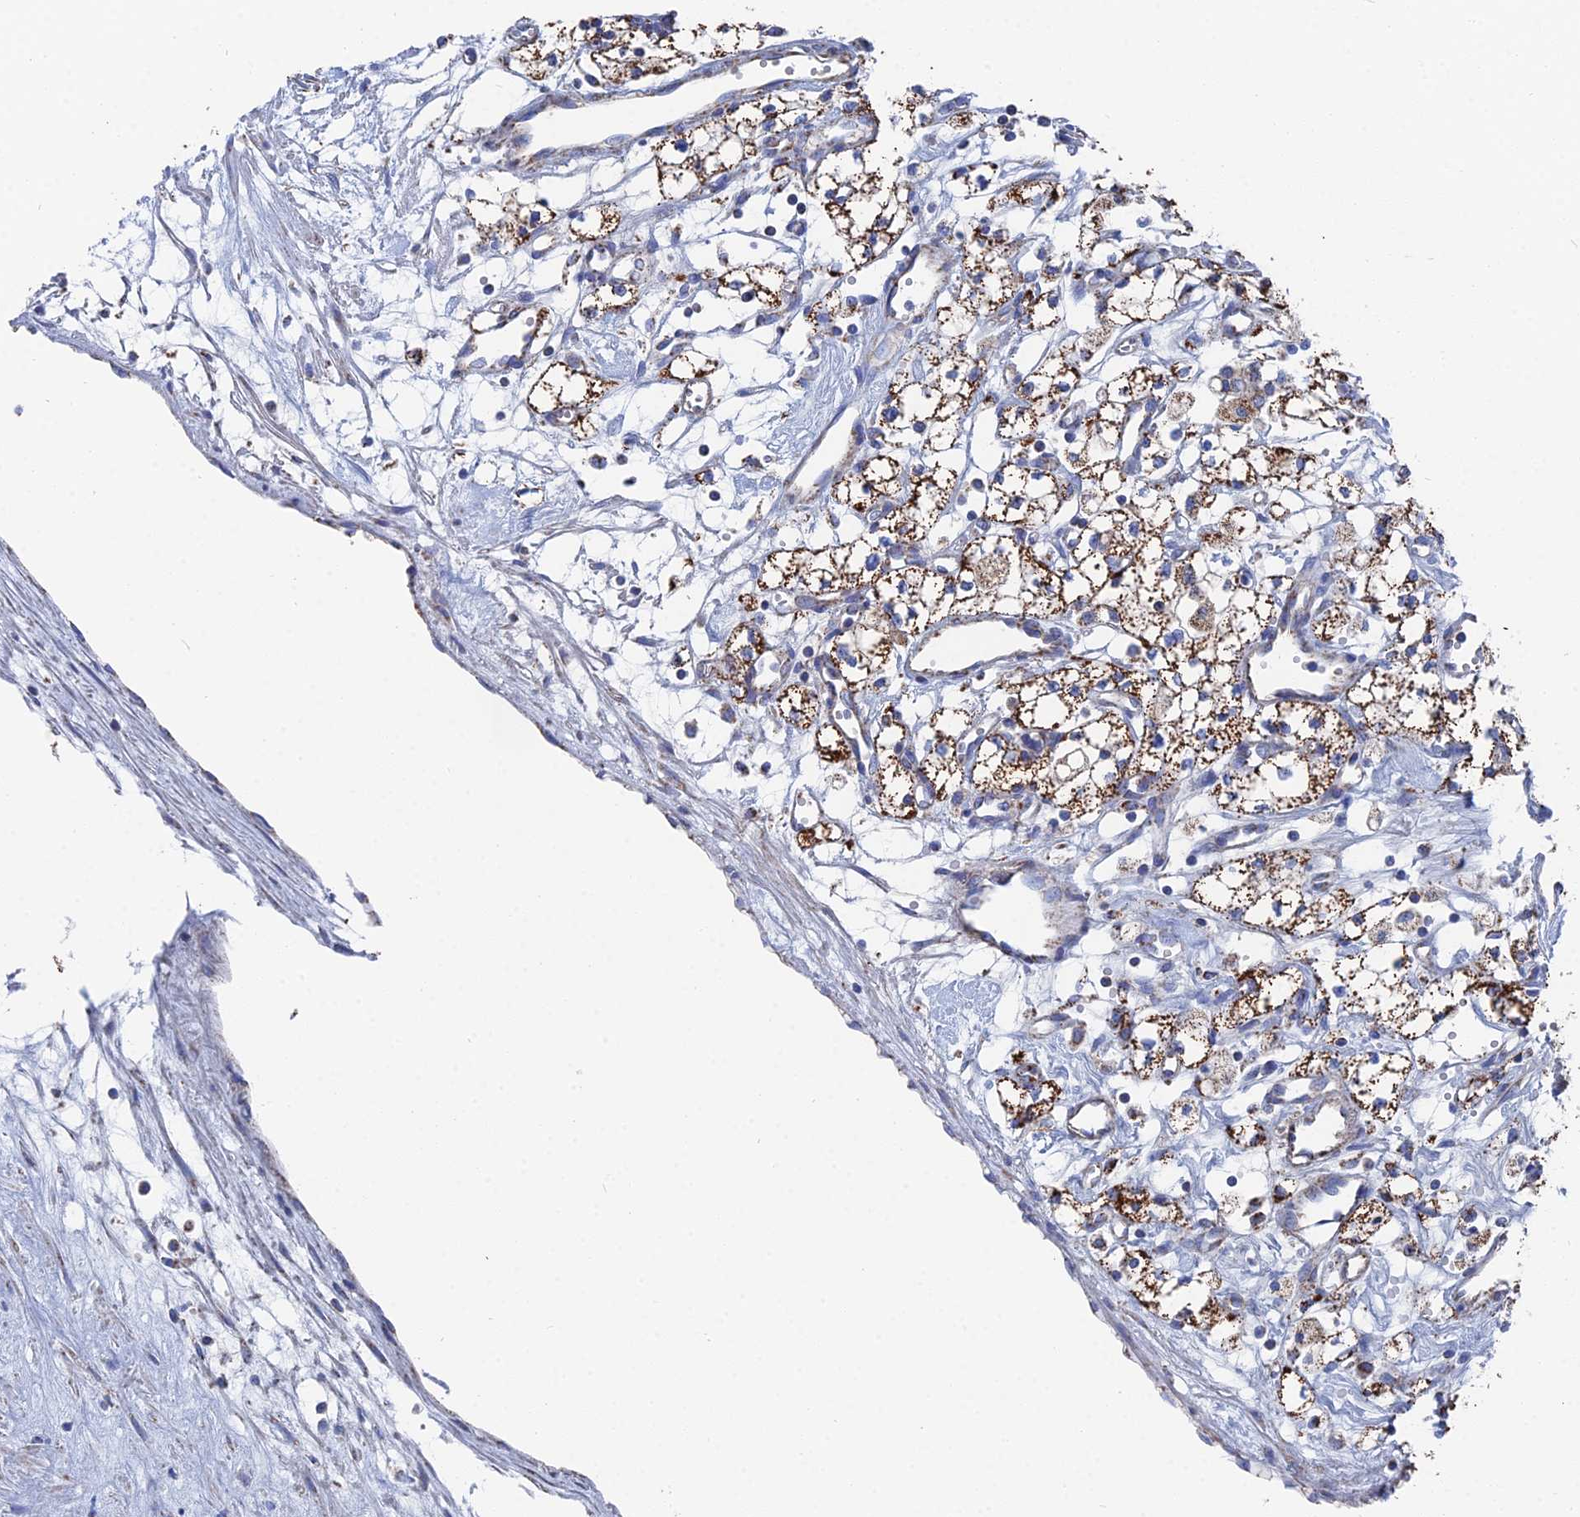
{"staining": {"intensity": "strong", "quantity": ">75%", "location": "cytoplasmic/membranous"}, "tissue": "renal cancer", "cell_type": "Tumor cells", "image_type": "cancer", "snomed": [{"axis": "morphology", "description": "Adenocarcinoma, NOS"}, {"axis": "topography", "description": "Kidney"}], "caption": "Immunohistochemical staining of renal adenocarcinoma exhibits high levels of strong cytoplasmic/membranous expression in approximately >75% of tumor cells.", "gene": "IFT80", "patient": {"sex": "male", "age": 59}}